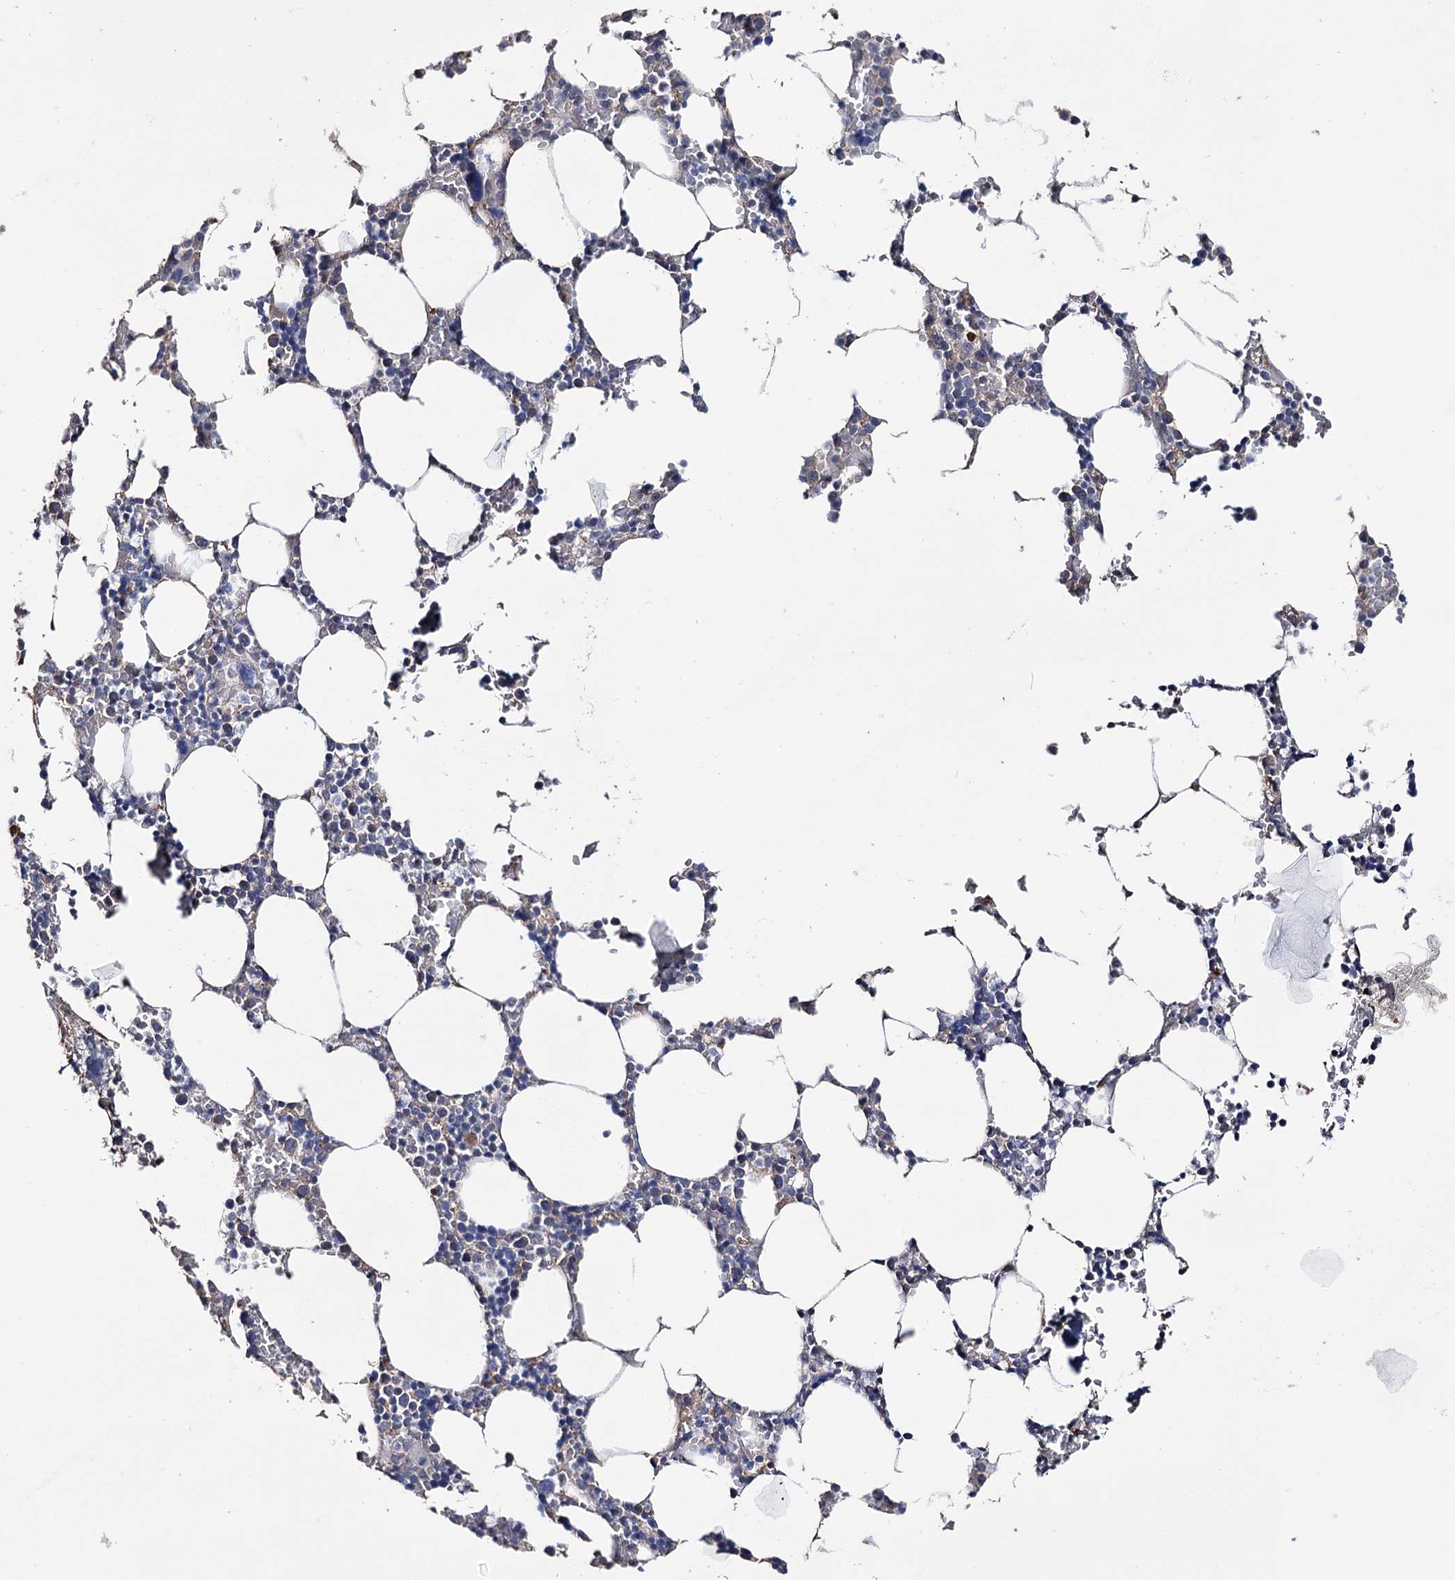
{"staining": {"intensity": "negative", "quantity": "none", "location": "none"}, "tissue": "bone marrow", "cell_type": "Hematopoietic cells", "image_type": "normal", "snomed": [{"axis": "morphology", "description": "Normal tissue, NOS"}, {"axis": "topography", "description": "Bone marrow"}], "caption": "Hematopoietic cells are negative for protein expression in normal human bone marrow. (Immunohistochemistry, brightfield microscopy, high magnification).", "gene": "EPB41L5", "patient": {"sex": "male", "age": 70}}